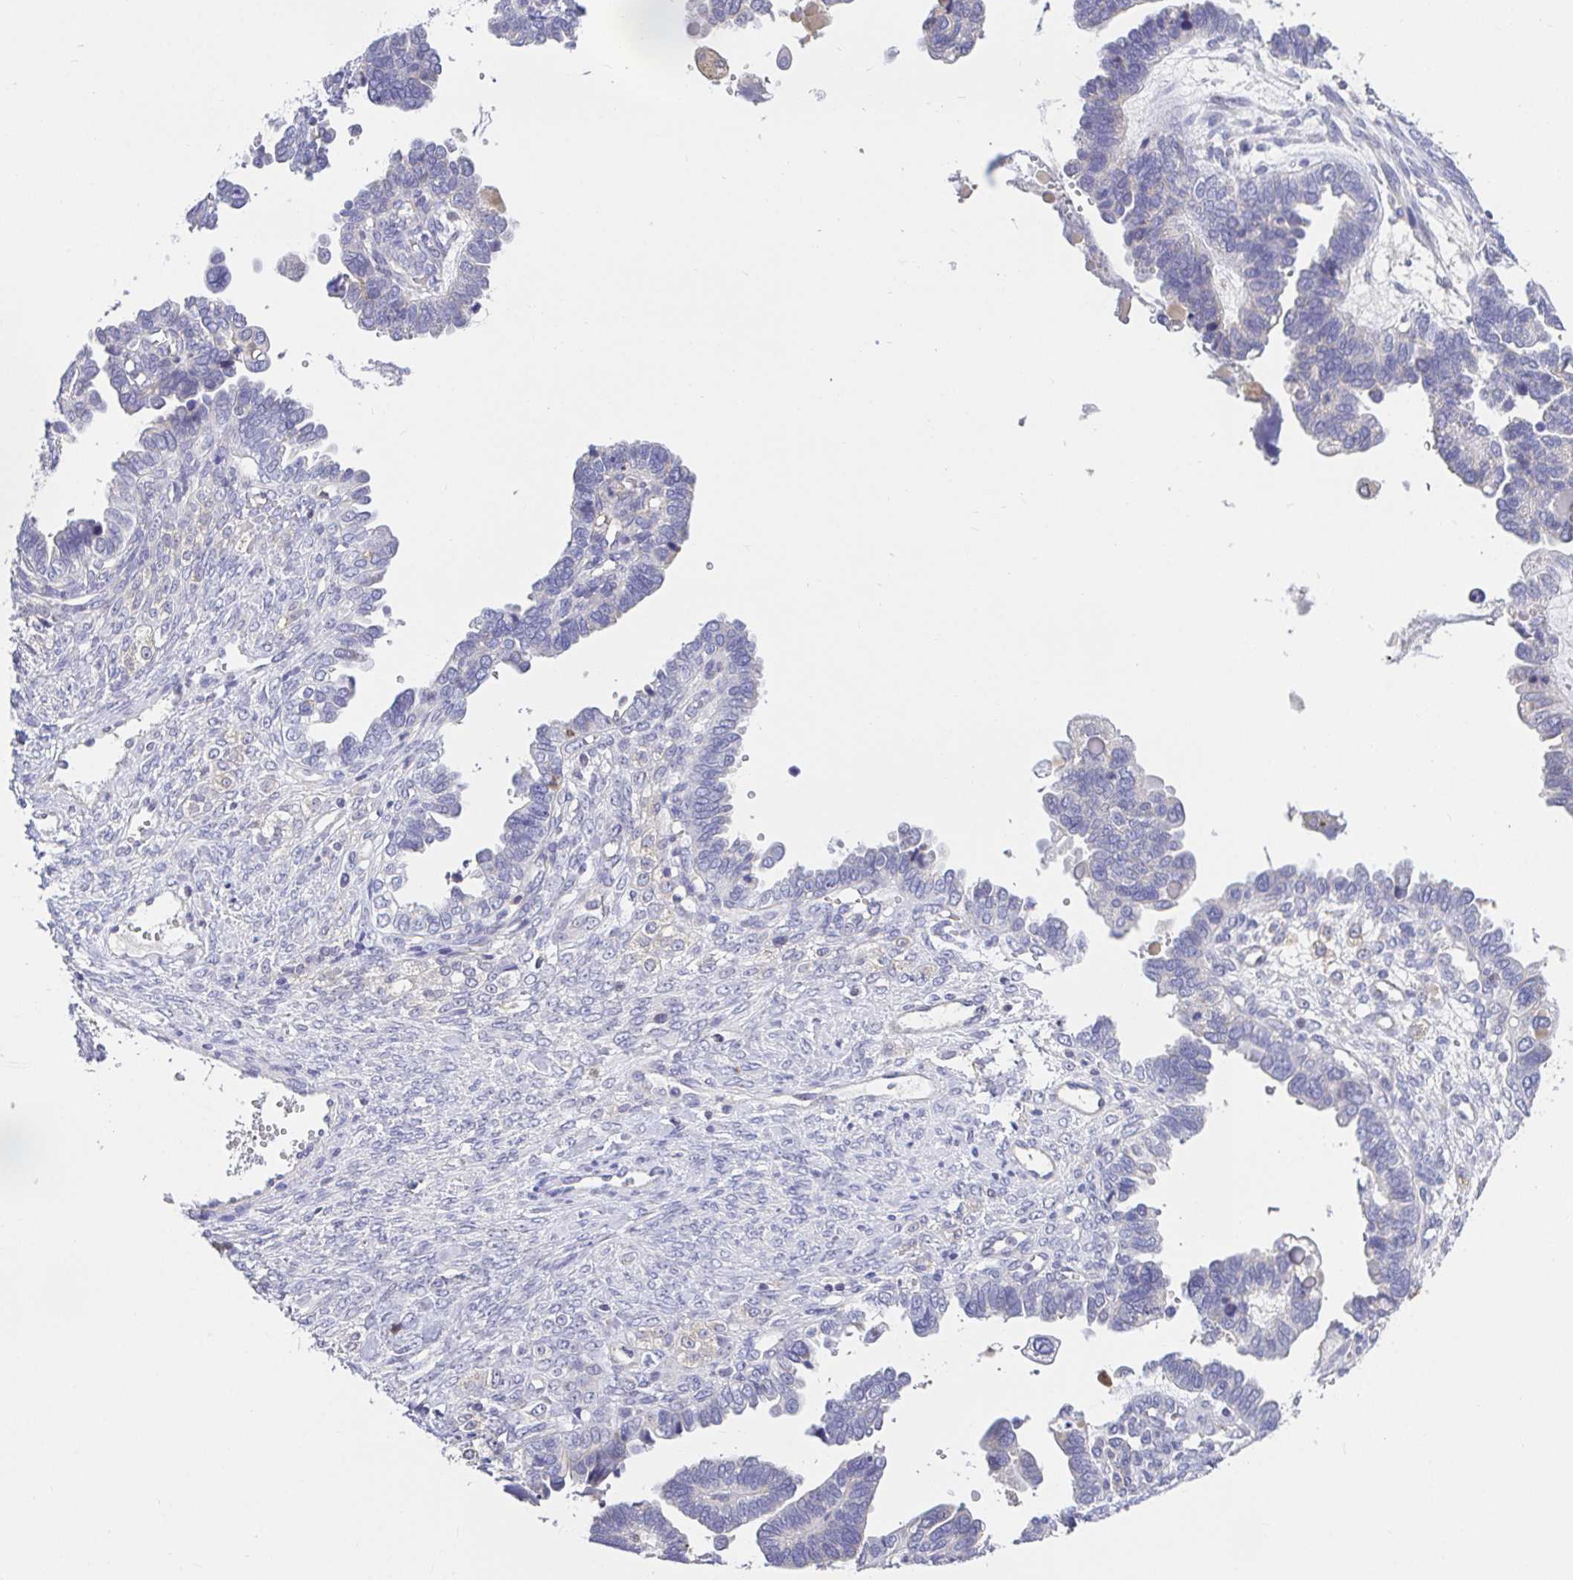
{"staining": {"intensity": "negative", "quantity": "none", "location": "none"}, "tissue": "ovarian cancer", "cell_type": "Tumor cells", "image_type": "cancer", "snomed": [{"axis": "morphology", "description": "Cystadenocarcinoma, serous, NOS"}, {"axis": "topography", "description": "Ovary"}], "caption": "Immunohistochemistry (IHC) of human serous cystadenocarcinoma (ovarian) reveals no expression in tumor cells.", "gene": "SKAP1", "patient": {"sex": "female", "age": 51}}